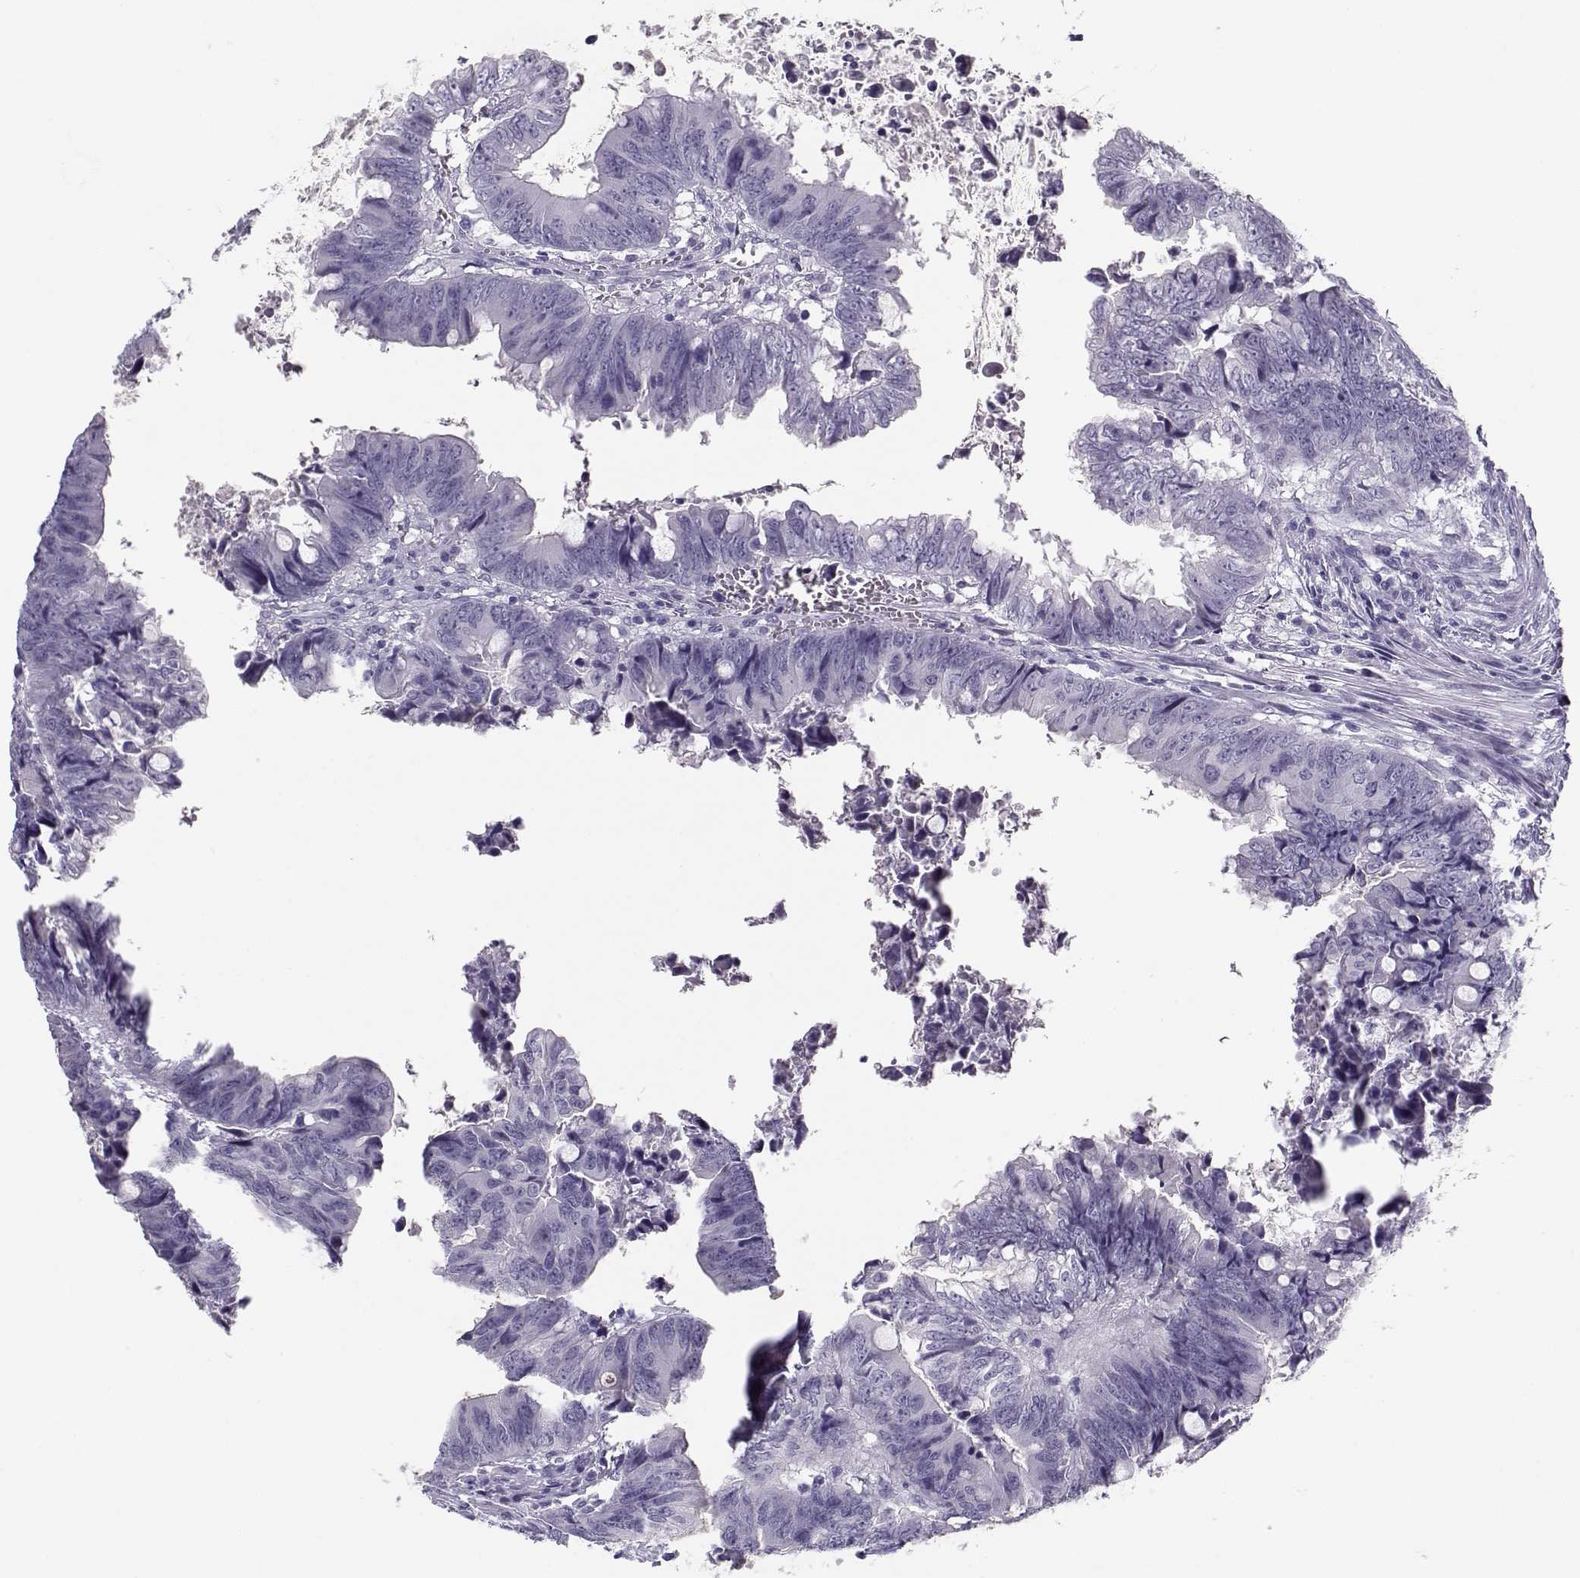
{"staining": {"intensity": "negative", "quantity": "none", "location": "none"}, "tissue": "colorectal cancer", "cell_type": "Tumor cells", "image_type": "cancer", "snomed": [{"axis": "morphology", "description": "Adenocarcinoma, NOS"}, {"axis": "topography", "description": "Colon"}], "caption": "Tumor cells show no significant staining in colorectal cancer (adenocarcinoma).", "gene": "CFAP77", "patient": {"sex": "female", "age": 82}}